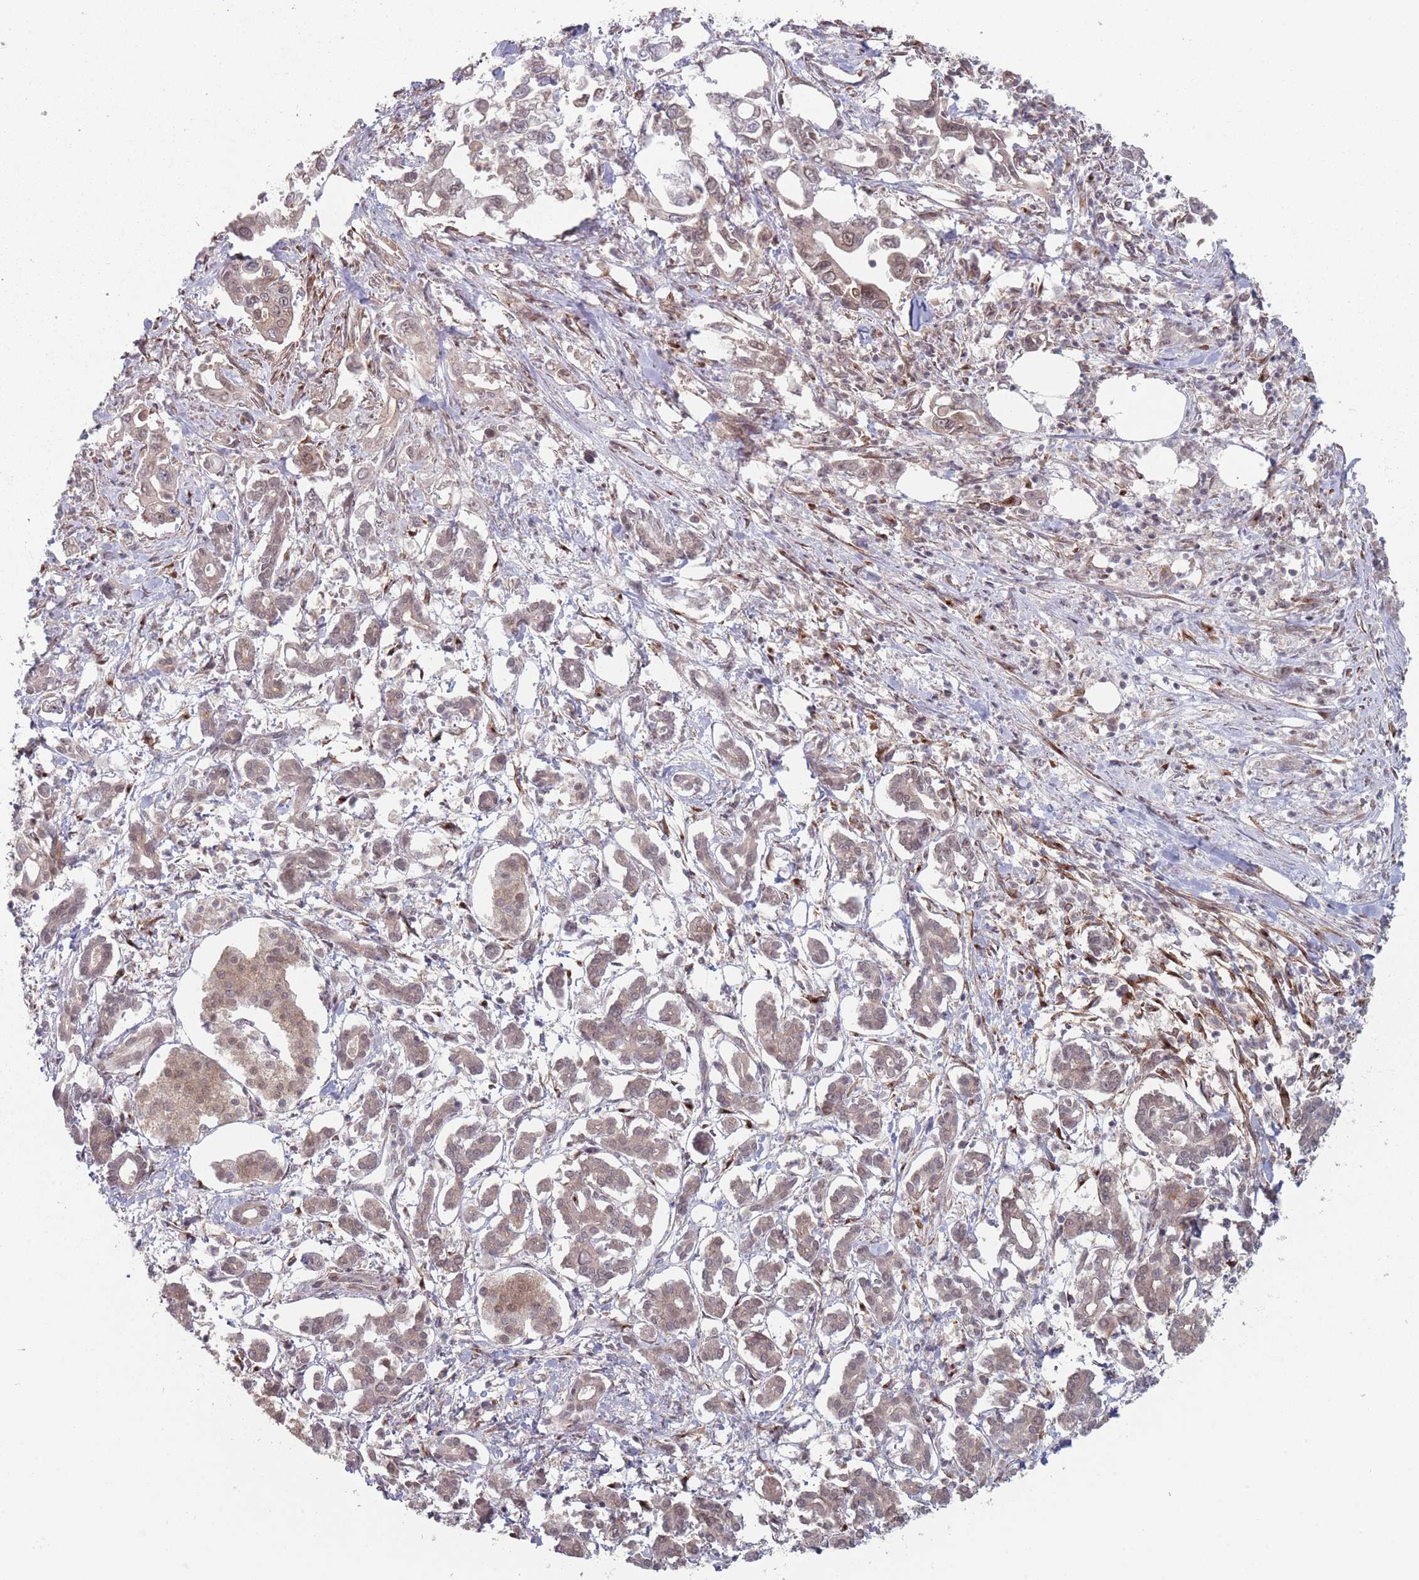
{"staining": {"intensity": "weak", "quantity": "25%-75%", "location": "cytoplasmic/membranous,nuclear"}, "tissue": "pancreatic cancer", "cell_type": "Tumor cells", "image_type": "cancer", "snomed": [{"axis": "morphology", "description": "Adenocarcinoma, NOS"}, {"axis": "topography", "description": "Pancreas"}], "caption": "Immunohistochemistry (IHC) micrograph of neoplastic tissue: human pancreatic cancer (adenocarcinoma) stained using immunohistochemistry (IHC) displays low levels of weak protein expression localized specifically in the cytoplasmic/membranous and nuclear of tumor cells, appearing as a cytoplasmic/membranous and nuclear brown color.", "gene": "CNTRL", "patient": {"sex": "male", "age": 61}}